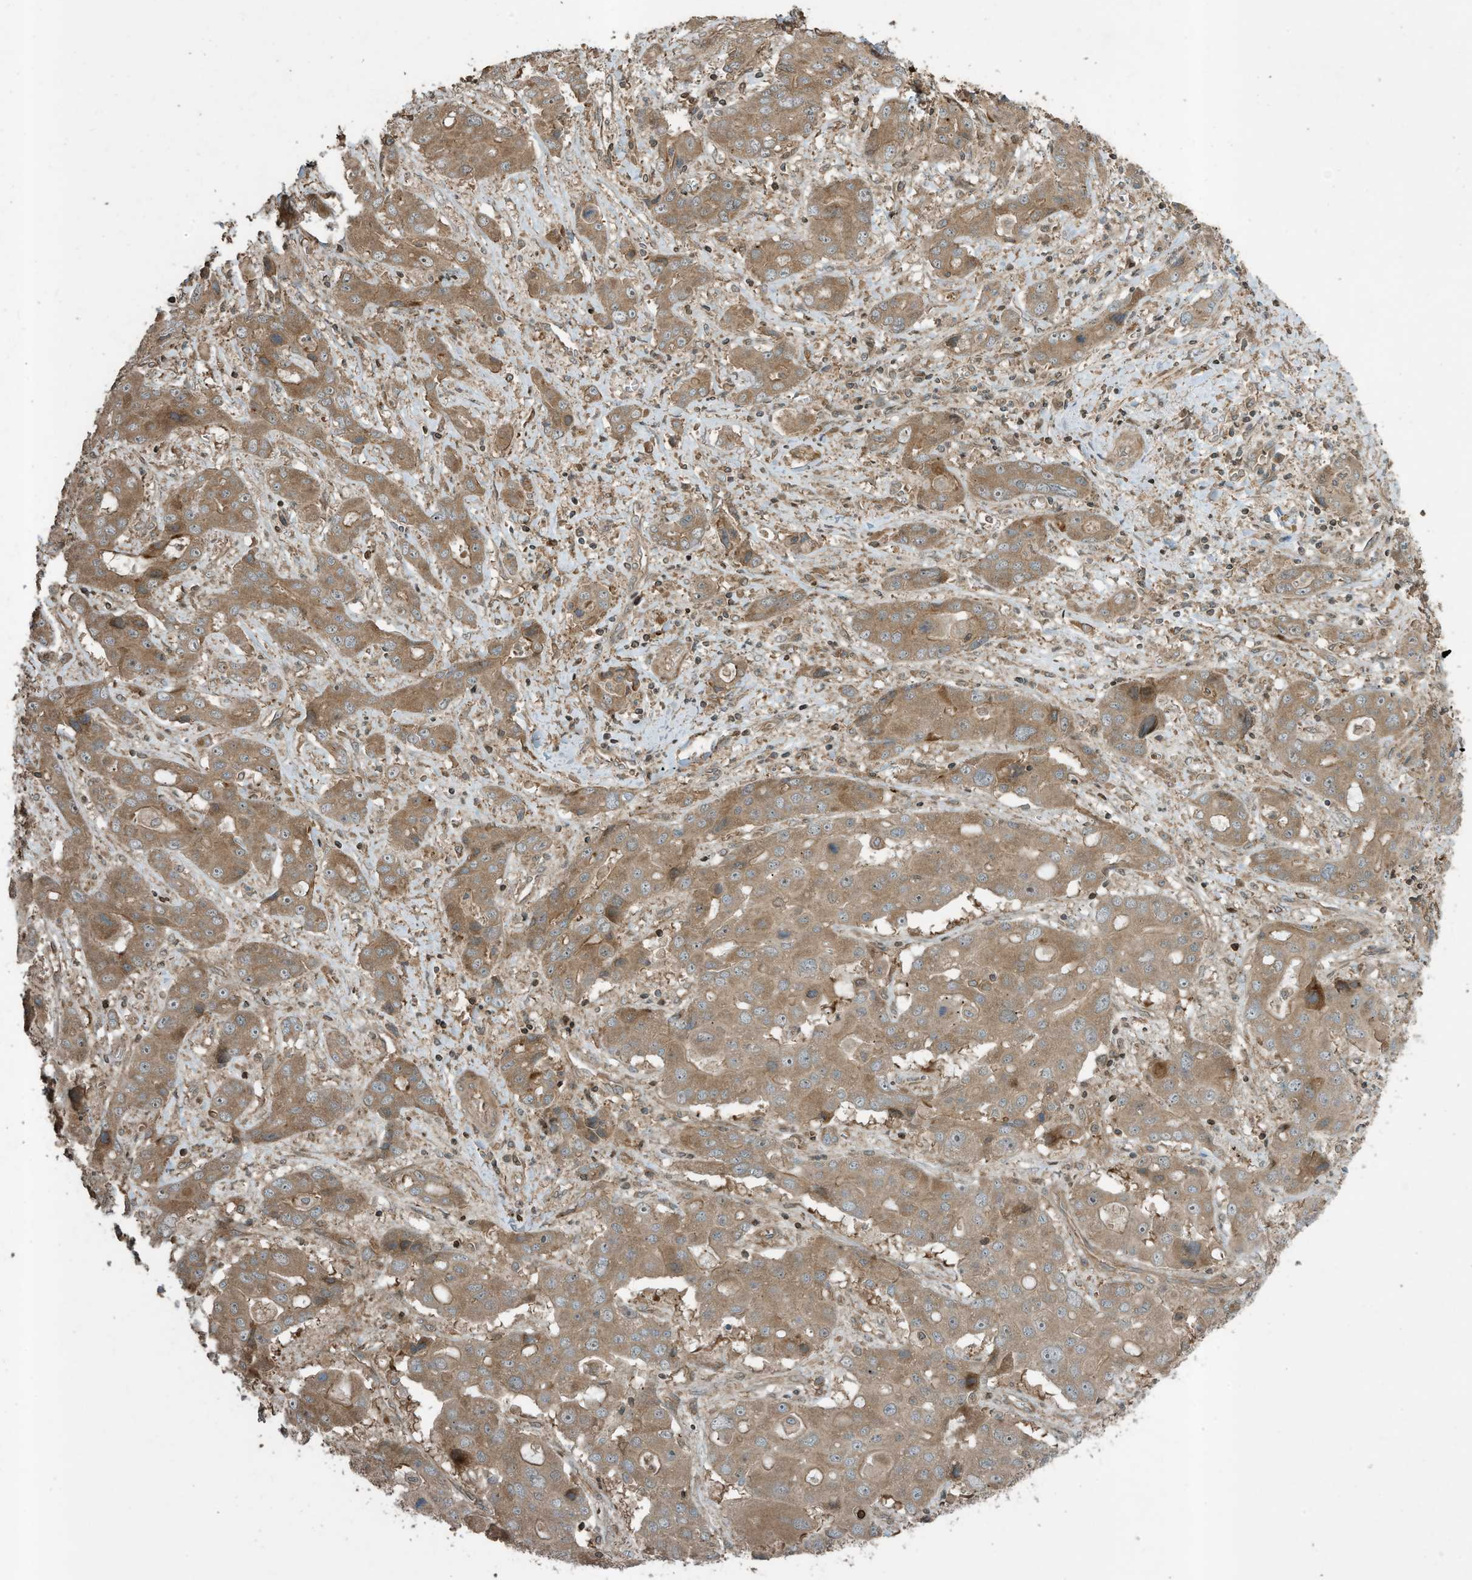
{"staining": {"intensity": "moderate", "quantity": ">75%", "location": "cytoplasmic/membranous"}, "tissue": "liver cancer", "cell_type": "Tumor cells", "image_type": "cancer", "snomed": [{"axis": "morphology", "description": "Cholangiocarcinoma"}, {"axis": "topography", "description": "Liver"}], "caption": "High-power microscopy captured an immunohistochemistry (IHC) micrograph of liver cancer (cholangiocarcinoma), revealing moderate cytoplasmic/membranous positivity in approximately >75% of tumor cells.", "gene": "ZNF653", "patient": {"sex": "male", "age": 67}}